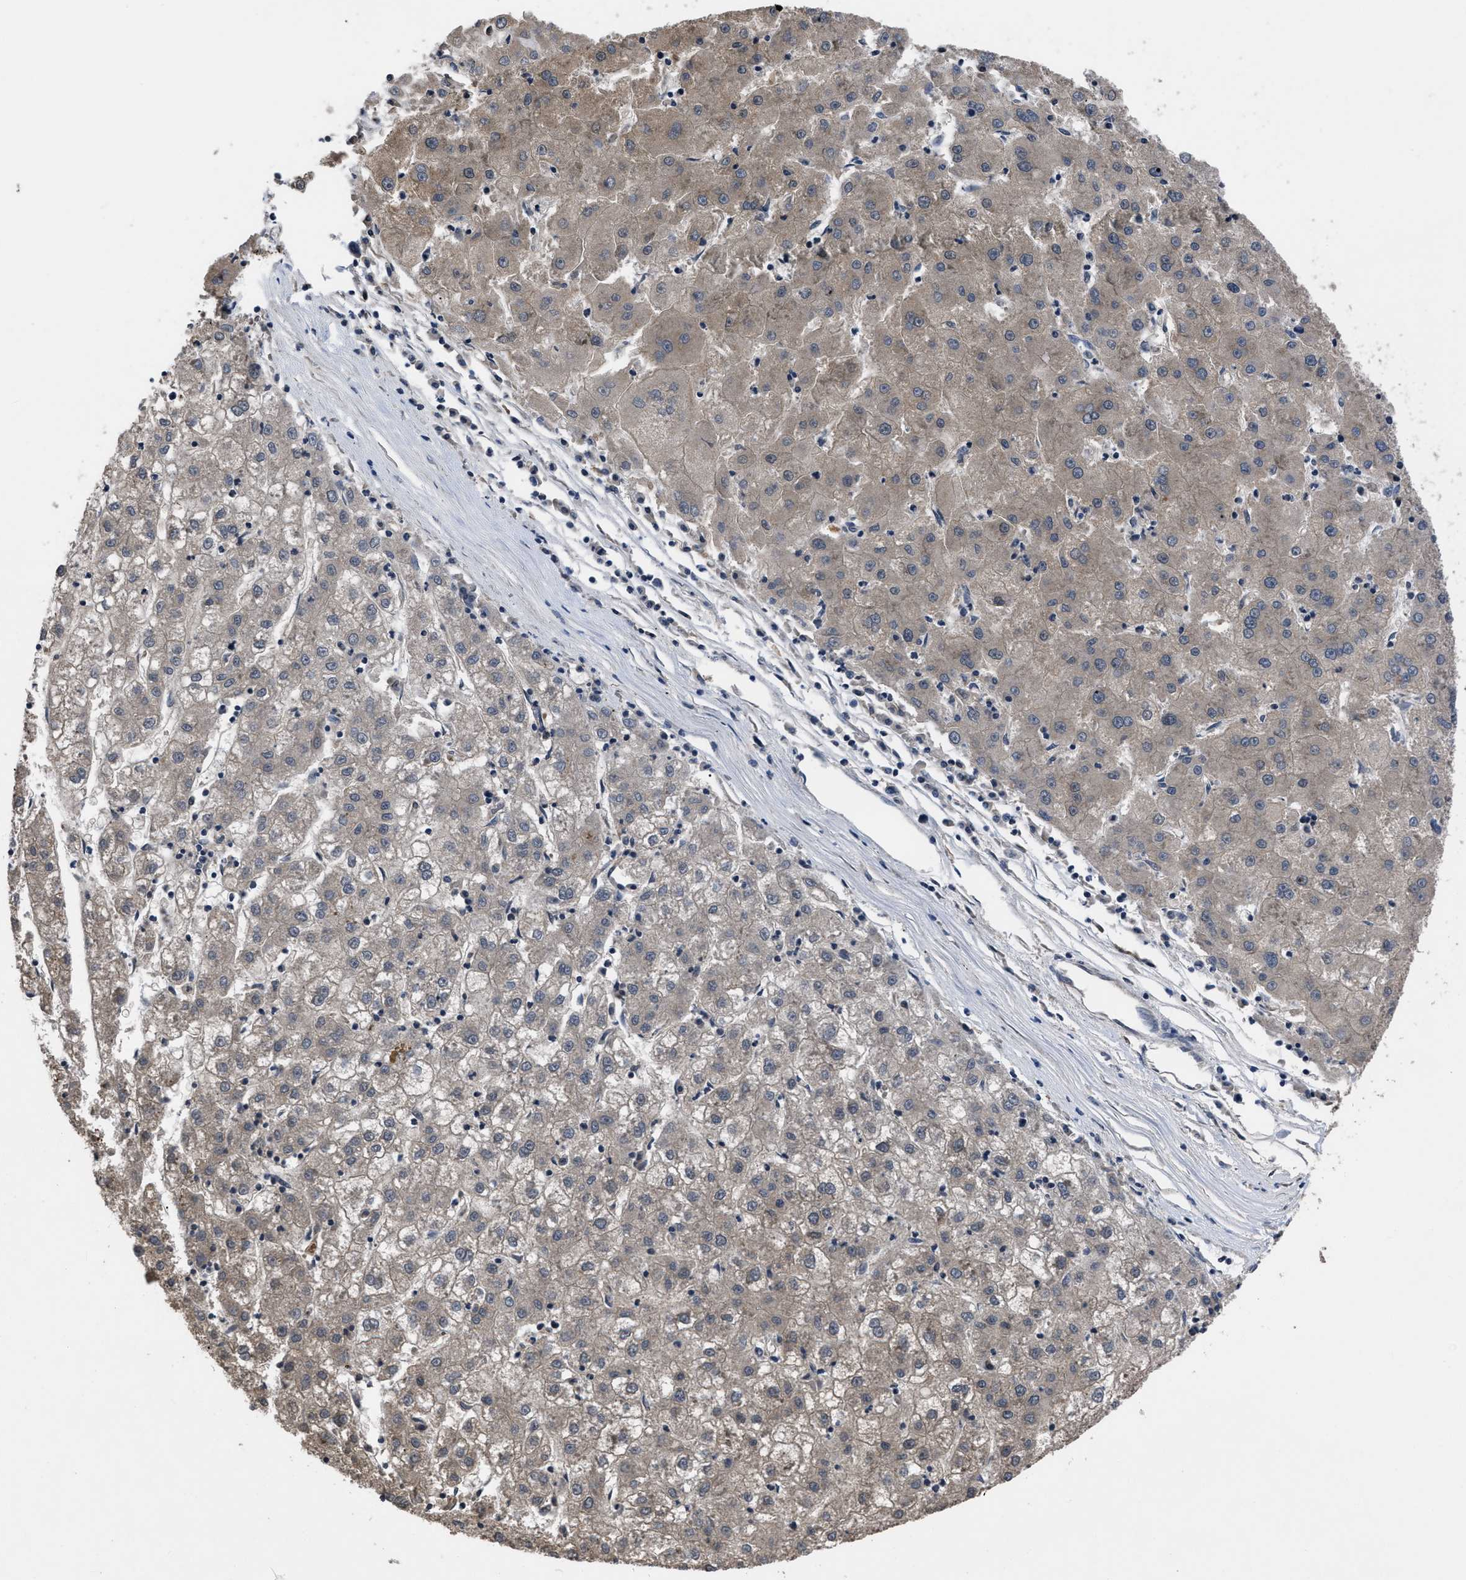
{"staining": {"intensity": "weak", "quantity": "25%-75%", "location": "cytoplasmic/membranous"}, "tissue": "liver cancer", "cell_type": "Tumor cells", "image_type": "cancer", "snomed": [{"axis": "morphology", "description": "Carcinoma, Hepatocellular, NOS"}, {"axis": "topography", "description": "Liver"}], "caption": "Liver hepatocellular carcinoma was stained to show a protein in brown. There is low levels of weak cytoplasmic/membranous positivity in approximately 25%-75% of tumor cells. The staining is performed using DAB (3,3'-diaminobenzidine) brown chromogen to label protein expression. The nuclei are counter-stained blue using hematoxylin.", "gene": "DNAJC14", "patient": {"sex": "male", "age": 72}}